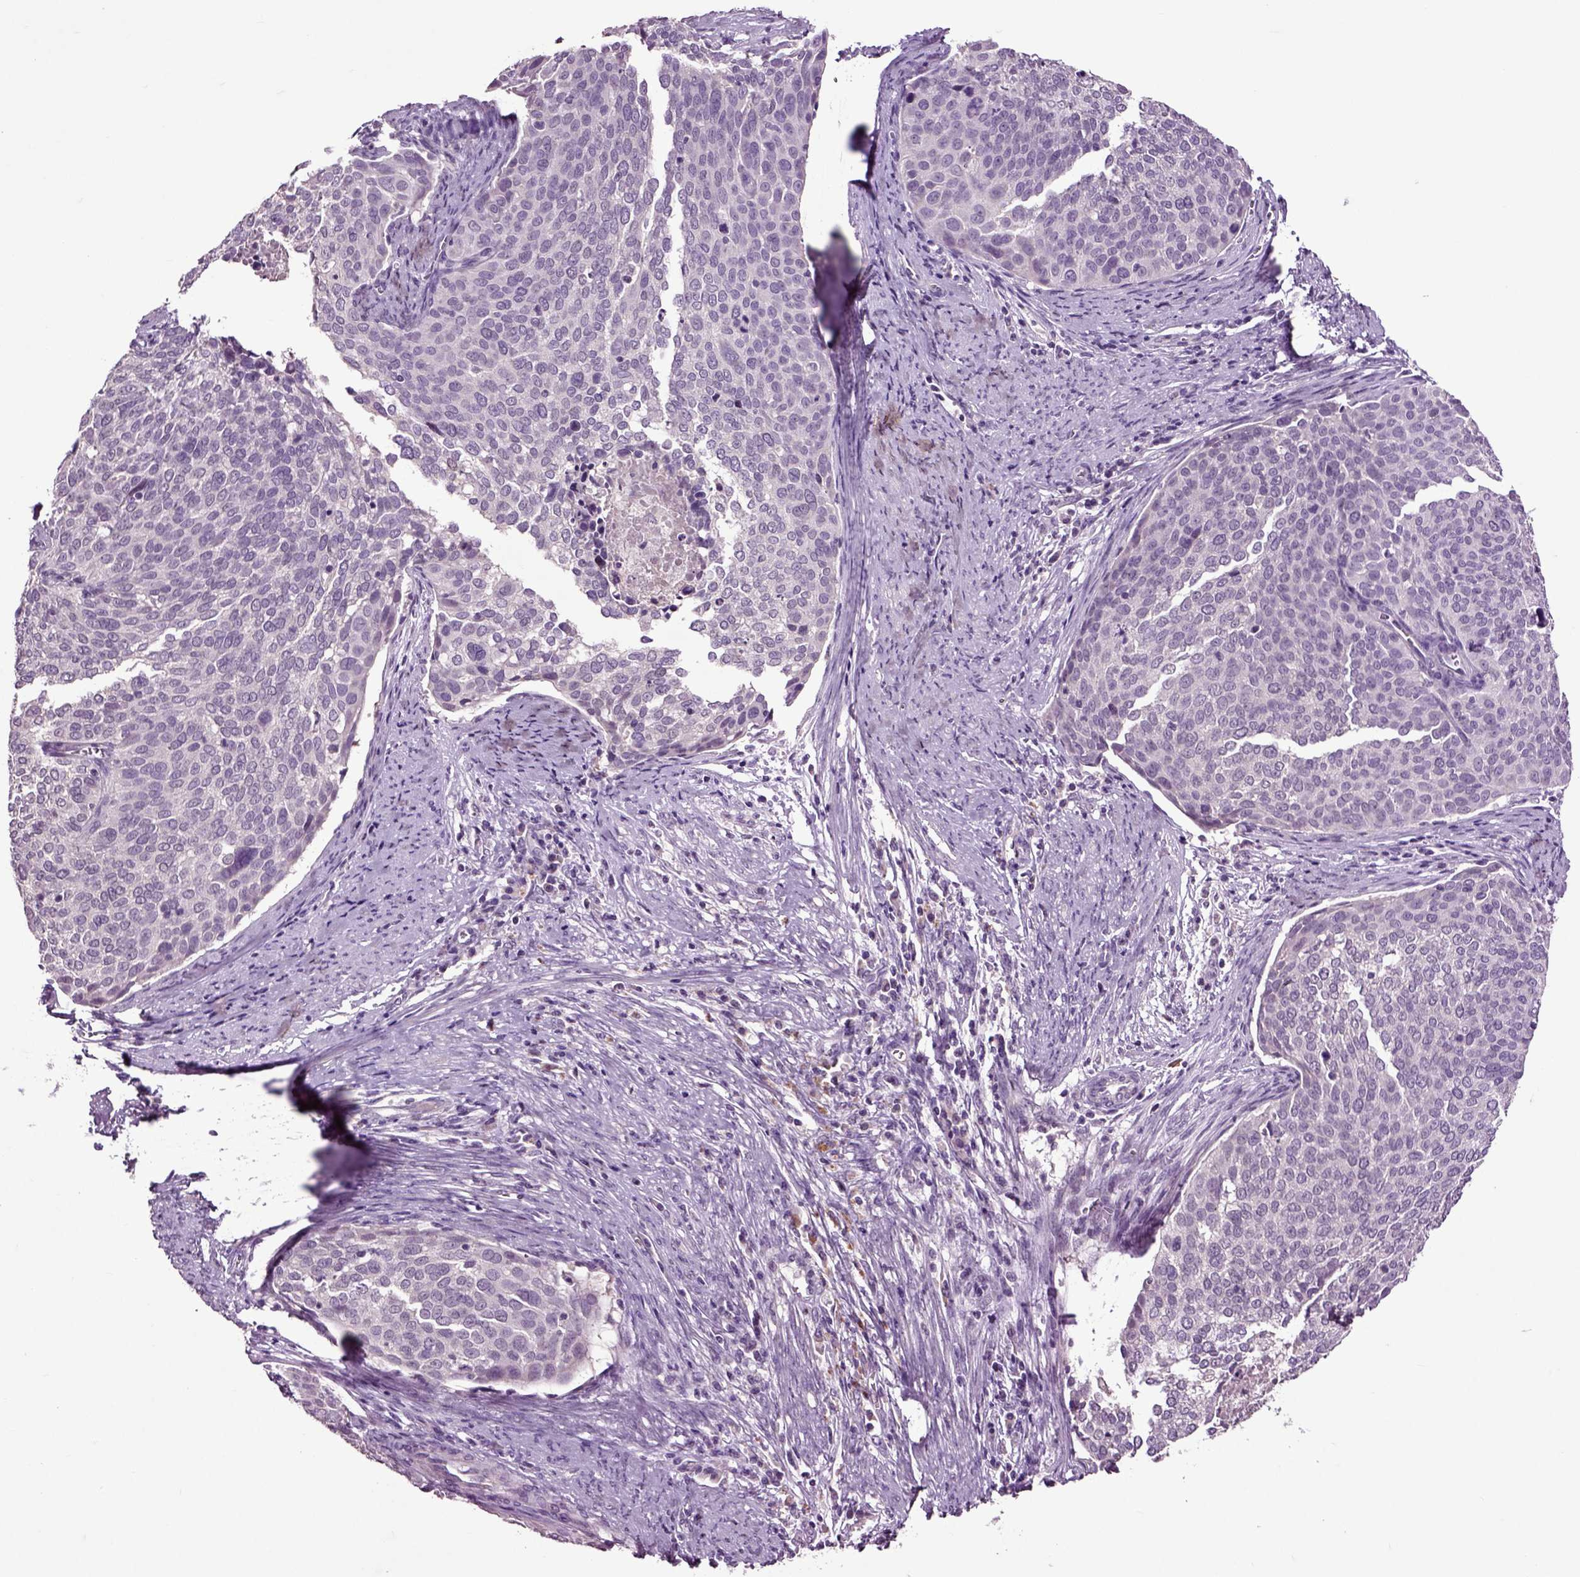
{"staining": {"intensity": "negative", "quantity": "none", "location": "none"}, "tissue": "cervical cancer", "cell_type": "Tumor cells", "image_type": "cancer", "snomed": [{"axis": "morphology", "description": "Squamous cell carcinoma, NOS"}, {"axis": "topography", "description": "Cervix"}], "caption": "Protein analysis of cervical squamous cell carcinoma displays no significant positivity in tumor cells.", "gene": "CRHR1", "patient": {"sex": "female", "age": 39}}